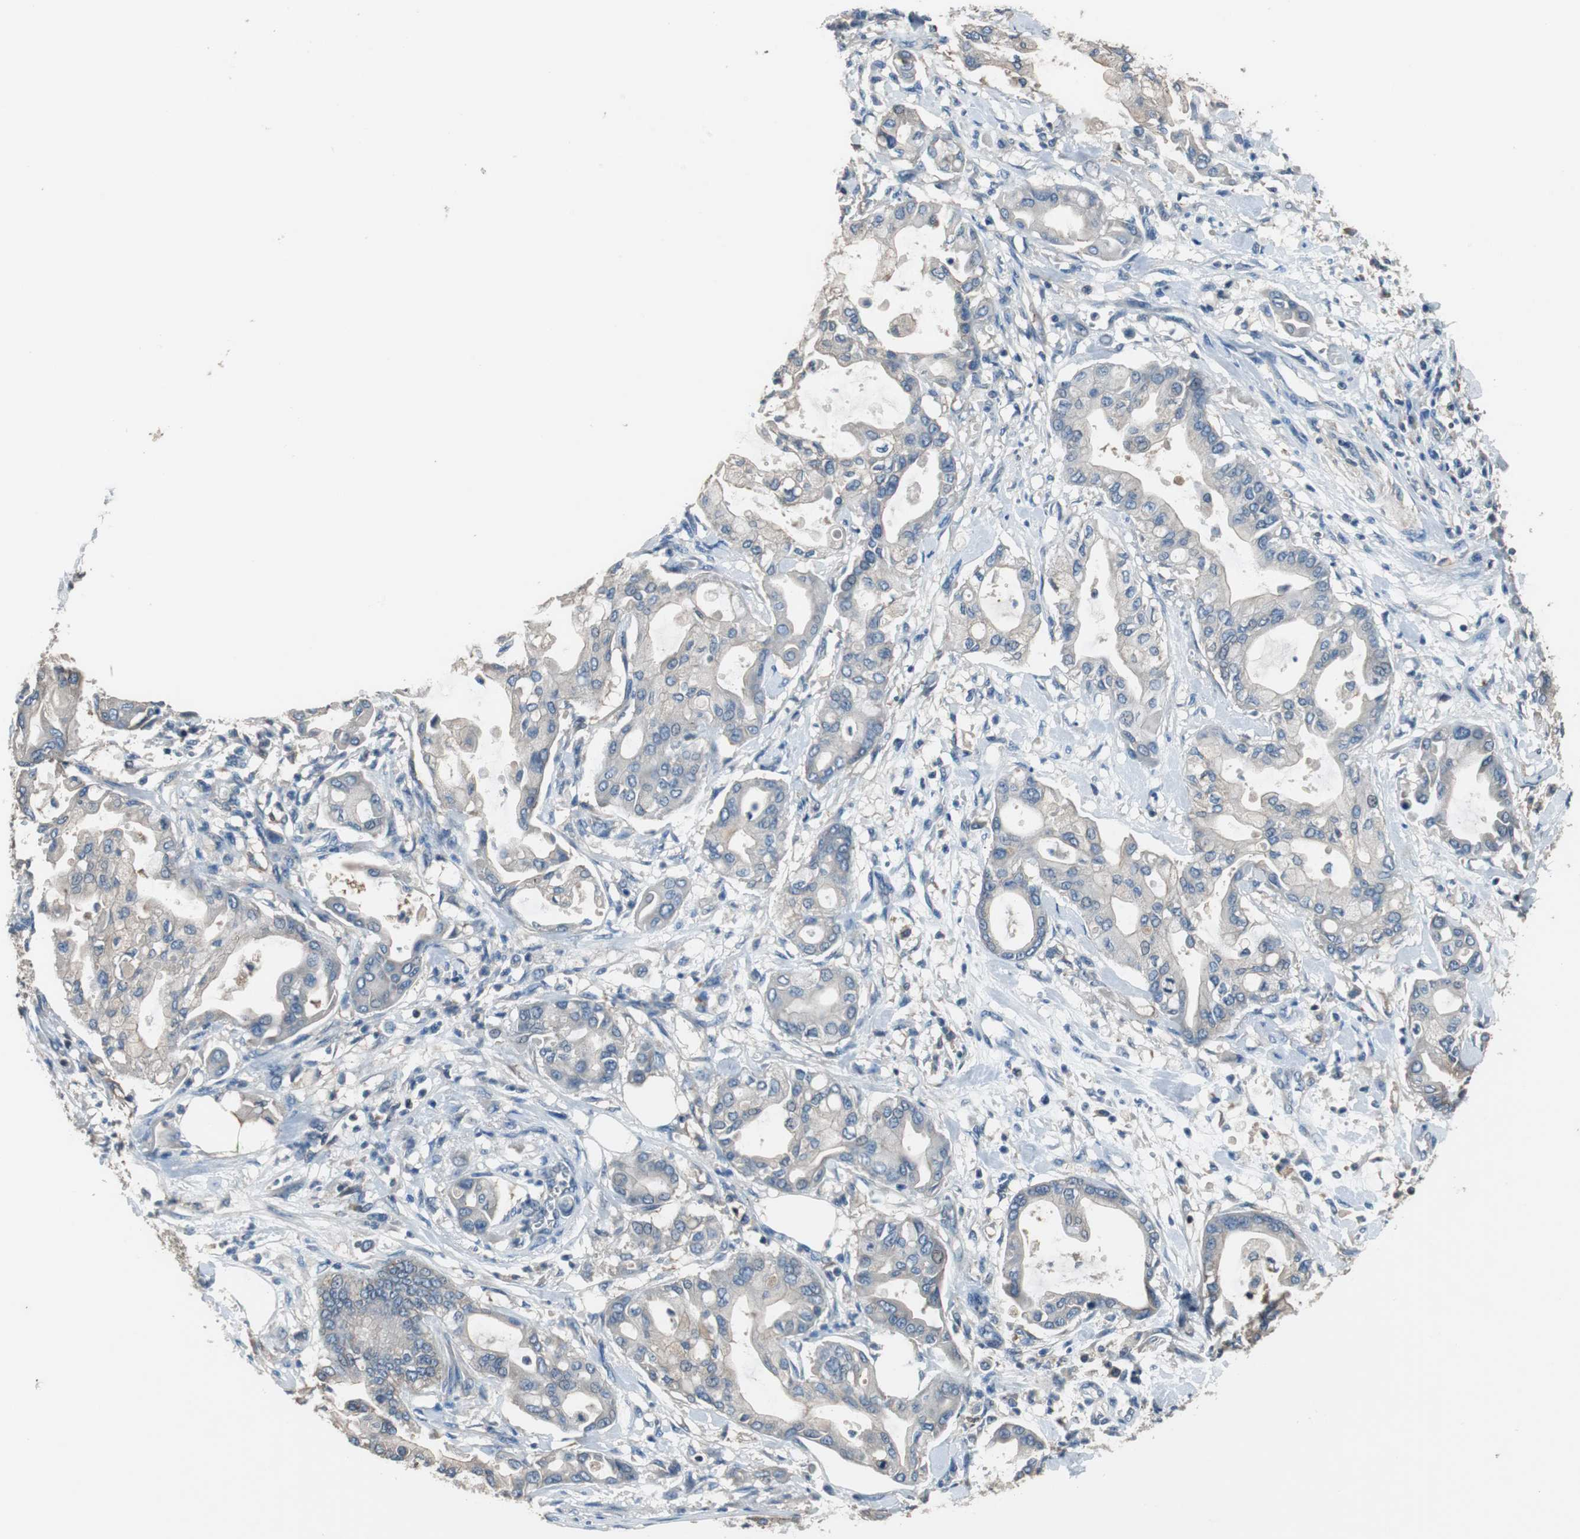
{"staining": {"intensity": "weak", "quantity": "<25%", "location": "cytoplasmic/membranous"}, "tissue": "pancreatic cancer", "cell_type": "Tumor cells", "image_type": "cancer", "snomed": [{"axis": "morphology", "description": "Adenocarcinoma, NOS"}, {"axis": "morphology", "description": "Adenocarcinoma, metastatic, NOS"}, {"axis": "topography", "description": "Lymph node"}, {"axis": "topography", "description": "Pancreas"}, {"axis": "topography", "description": "Duodenum"}], "caption": "This is an immunohistochemistry (IHC) micrograph of pancreatic cancer. There is no expression in tumor cells.", "gene": "PRKCA", "patient": {"sex": "female", "age": 64}}